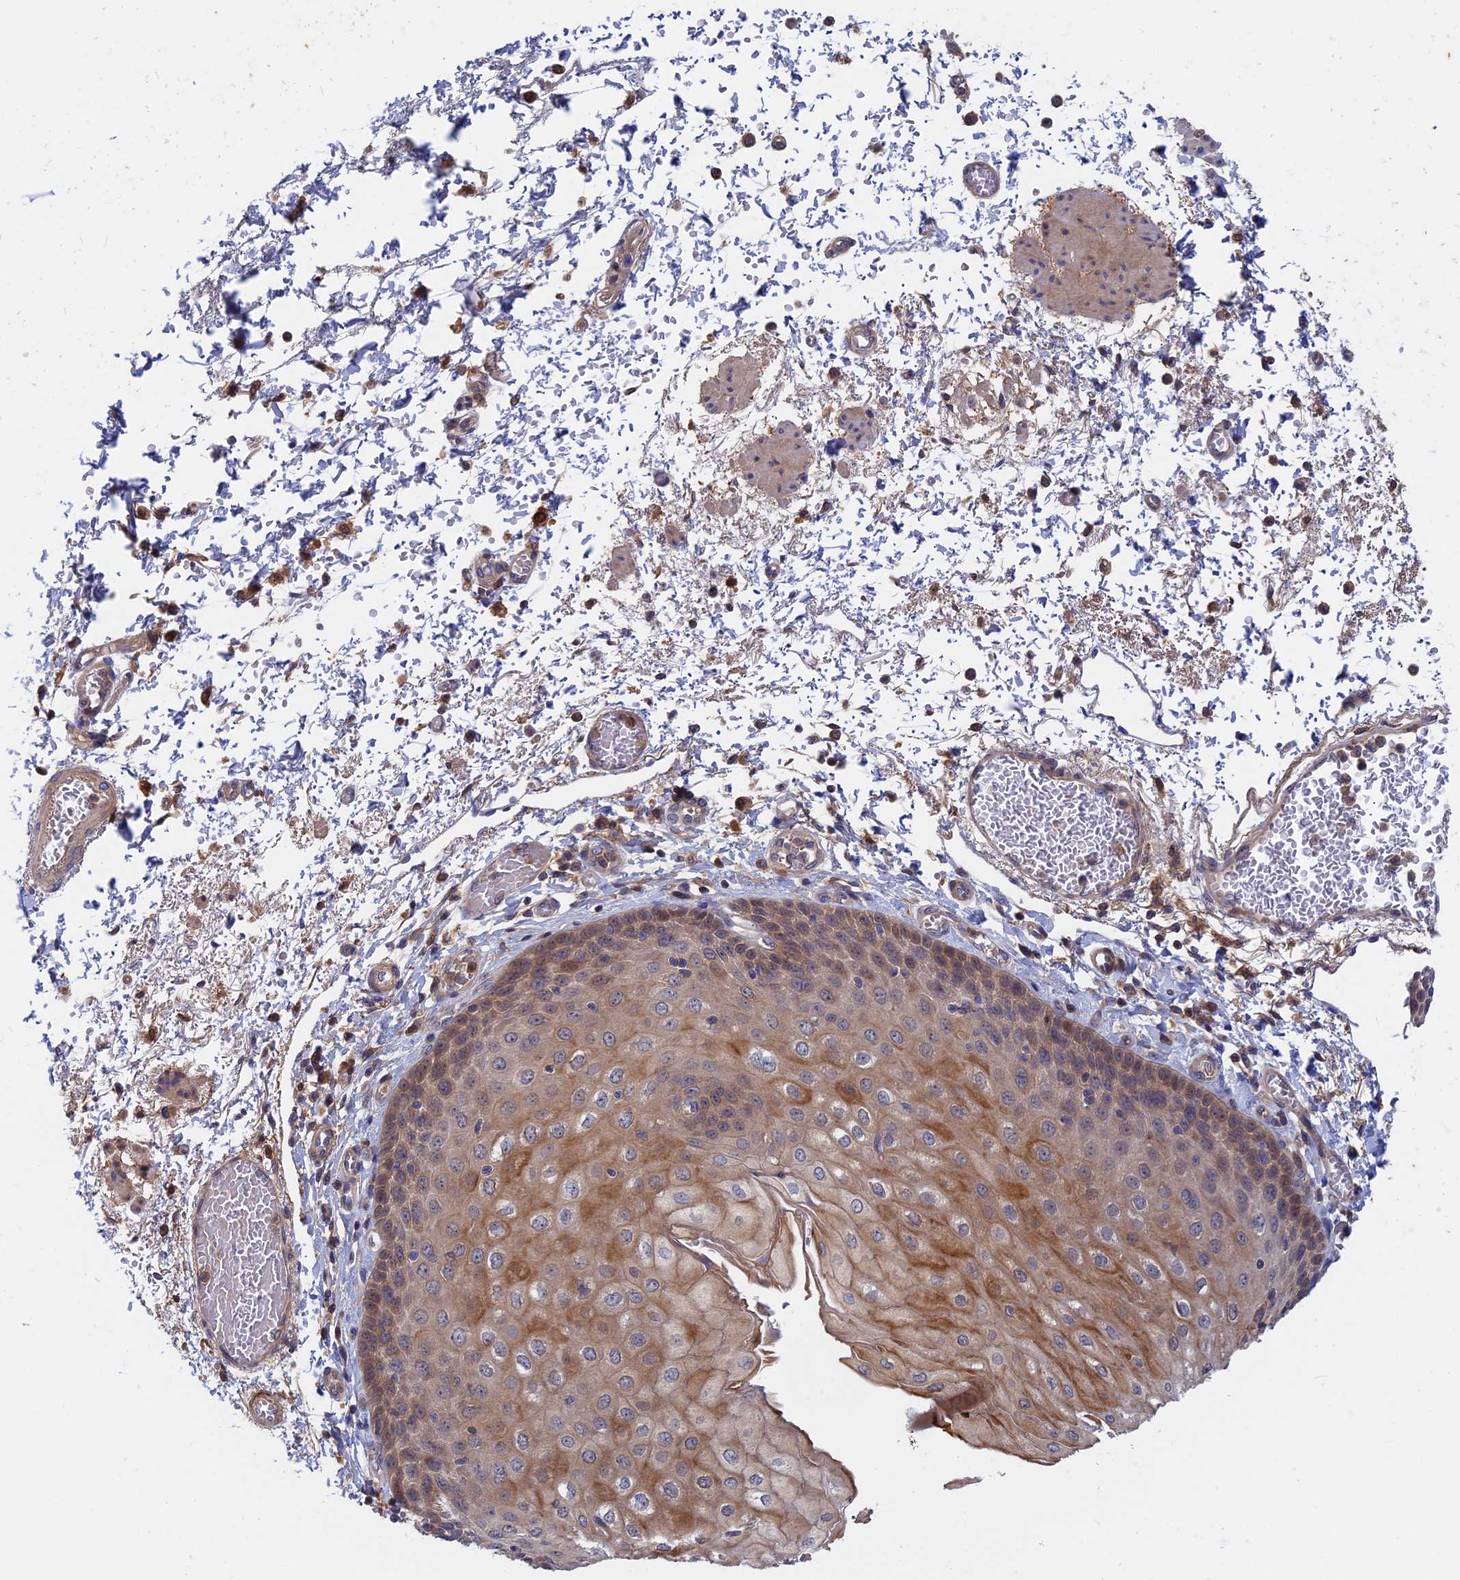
{"staining": {"intensity": "moderate", "quantity": ">75%", "location": "cytoplasmic/membranous,nuclear"}, "tissue": "esophagus", "cell_type": "Squamous epithelial cells", "image_type": "normal", "snomed": [{"axis": "morphology", "description": "Normal tissue, NOS"}, {"axis": "topography", "description": "Esophagus"}], "caption": "Protein expression by IHC displays moderate cytoplasmic/membranous,nuclear expression in about >75% of squamous epithelial cells in unremarkable esophagus. The staining is performed using DAB (3,3'-diaminobenzidine) brown chromogen to label protein expression. The nuclei are counter-stained blue using hematoxylin.", "gene": "BLVRA", "patient": {"sex": "male", "age": 81}}